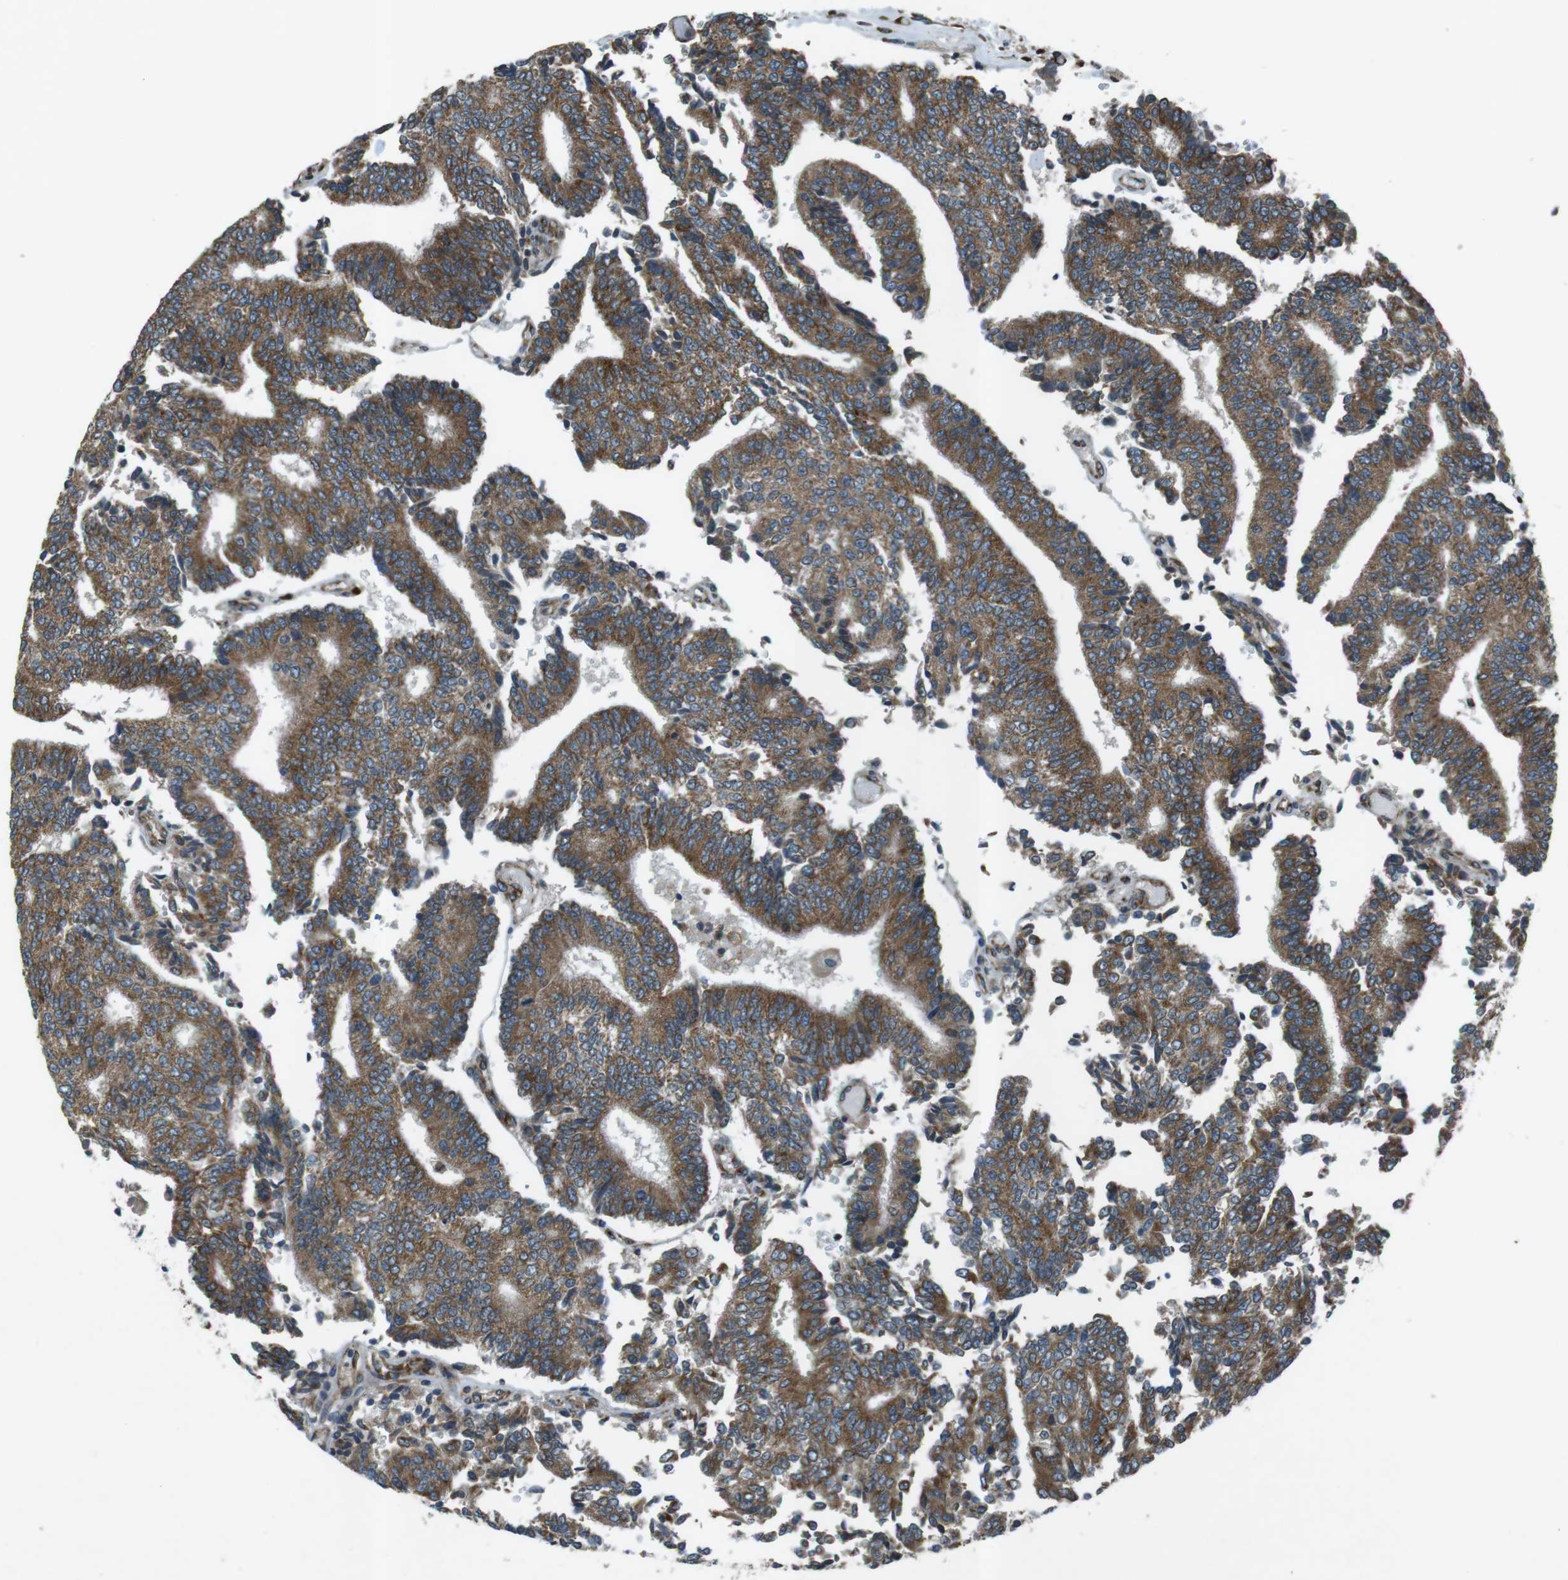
{"staining": {"intensity": "moderate", "quantity": ">75%", "location": "cytoplasmic/membranous"}, "tissue": "prostate cancer", "cell_type": "Tumor cells", "image_type": "cancer", "snomed": [{"axis": "morphology", "description": "Normal tissue, NOS"}, {"axis": "morphology", "description": "Adenocarcinoma, High grade"}, {"axis": "topography", "description": "Prostate"}, {"axis": "topography", "description": "Seminal veicle"}], "caption": "Protein staining of prostate adenocarcinoma (high-grade) tissue displays moderate cytoplasmic/membranous expression in approximately >75% of tumor cells. Using DAB (brown) and hematoxylin (blue) stains, captured at high magnification using brightfield microscopy.", "gene": "SLC41A1", "patient": {"sex": "male", "age": 55}}